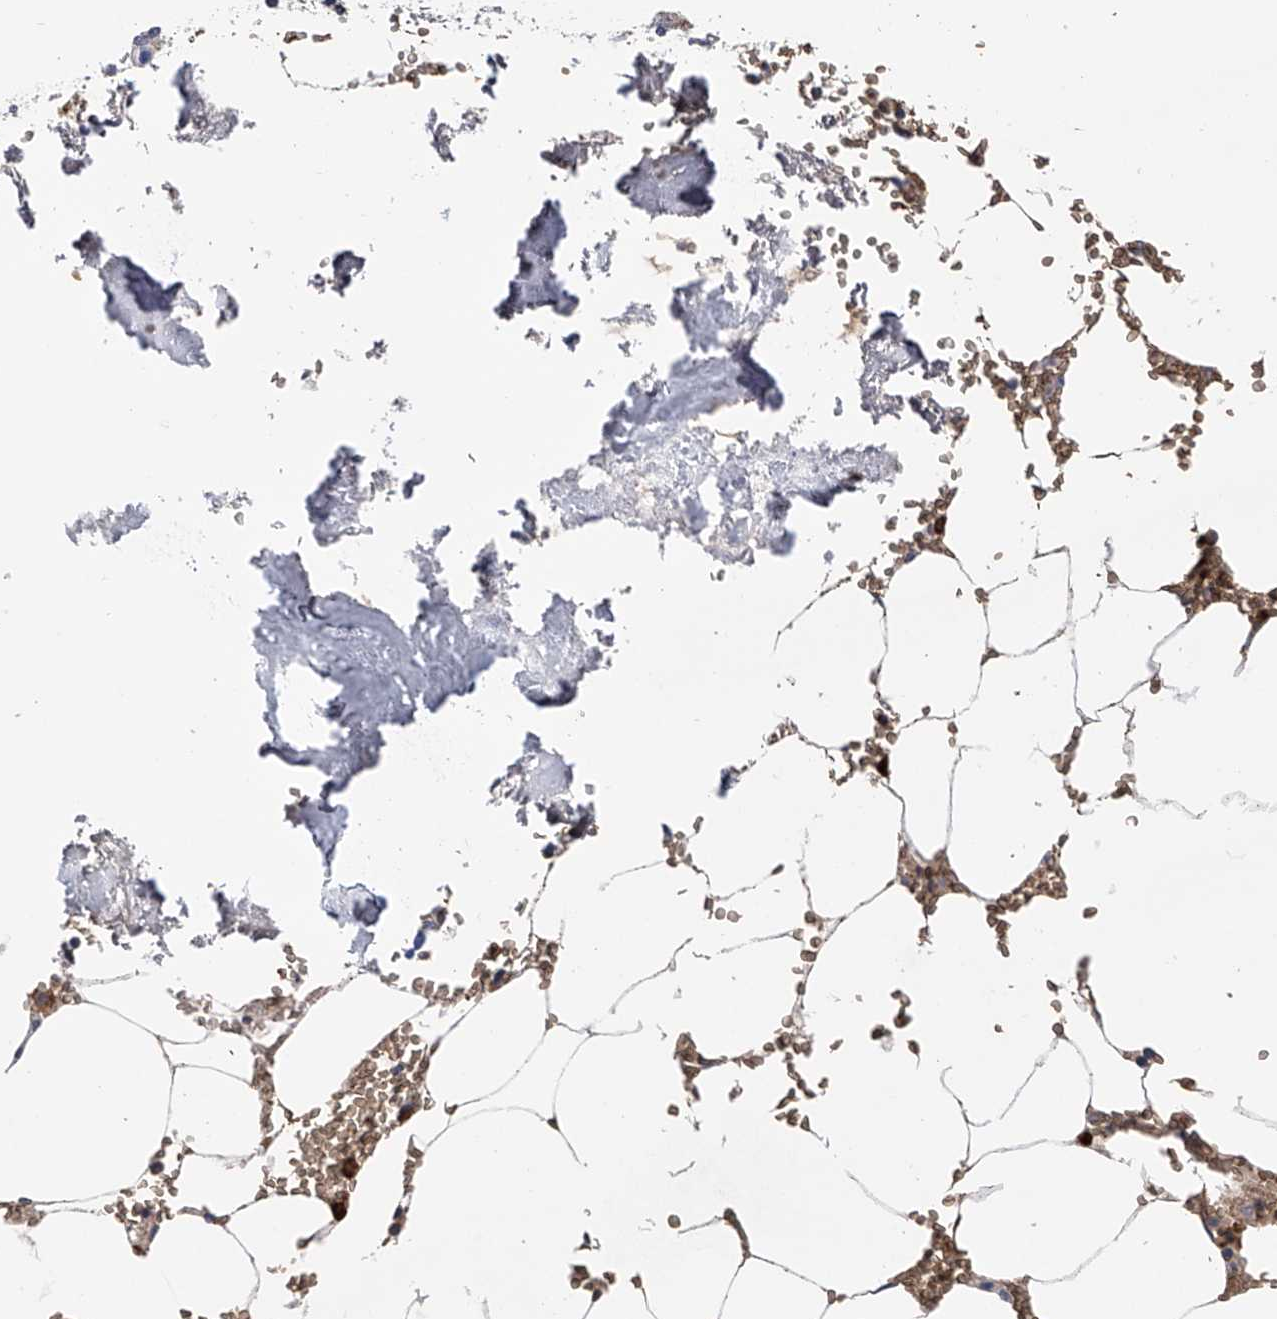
{"staining": {"intensity": "strong", "quantity": "25%-75%", "location": "cytoplasmic/membranous"}, "tissue": "bone marrow", "cell_type": "Hematopoietic cells", "image_type": "normal", "snomed": [{"axis": "morphology", "description": "Normal tissue, NOS"}, {"axis": "topography", "description": "Bone marrow"}], "caption": "High-magnification brightfield microscopy of unremarkable bone marrow stained with DAB (brown) and counterstained with hematoxylin (blue). hematopoietic cells exhibit strong cytoplasmic/membranous positivity is appreciated in approximately25%-75% of cells.", "gene": "SPOCK1", "patient": {"sex": "male", "age": 70}}